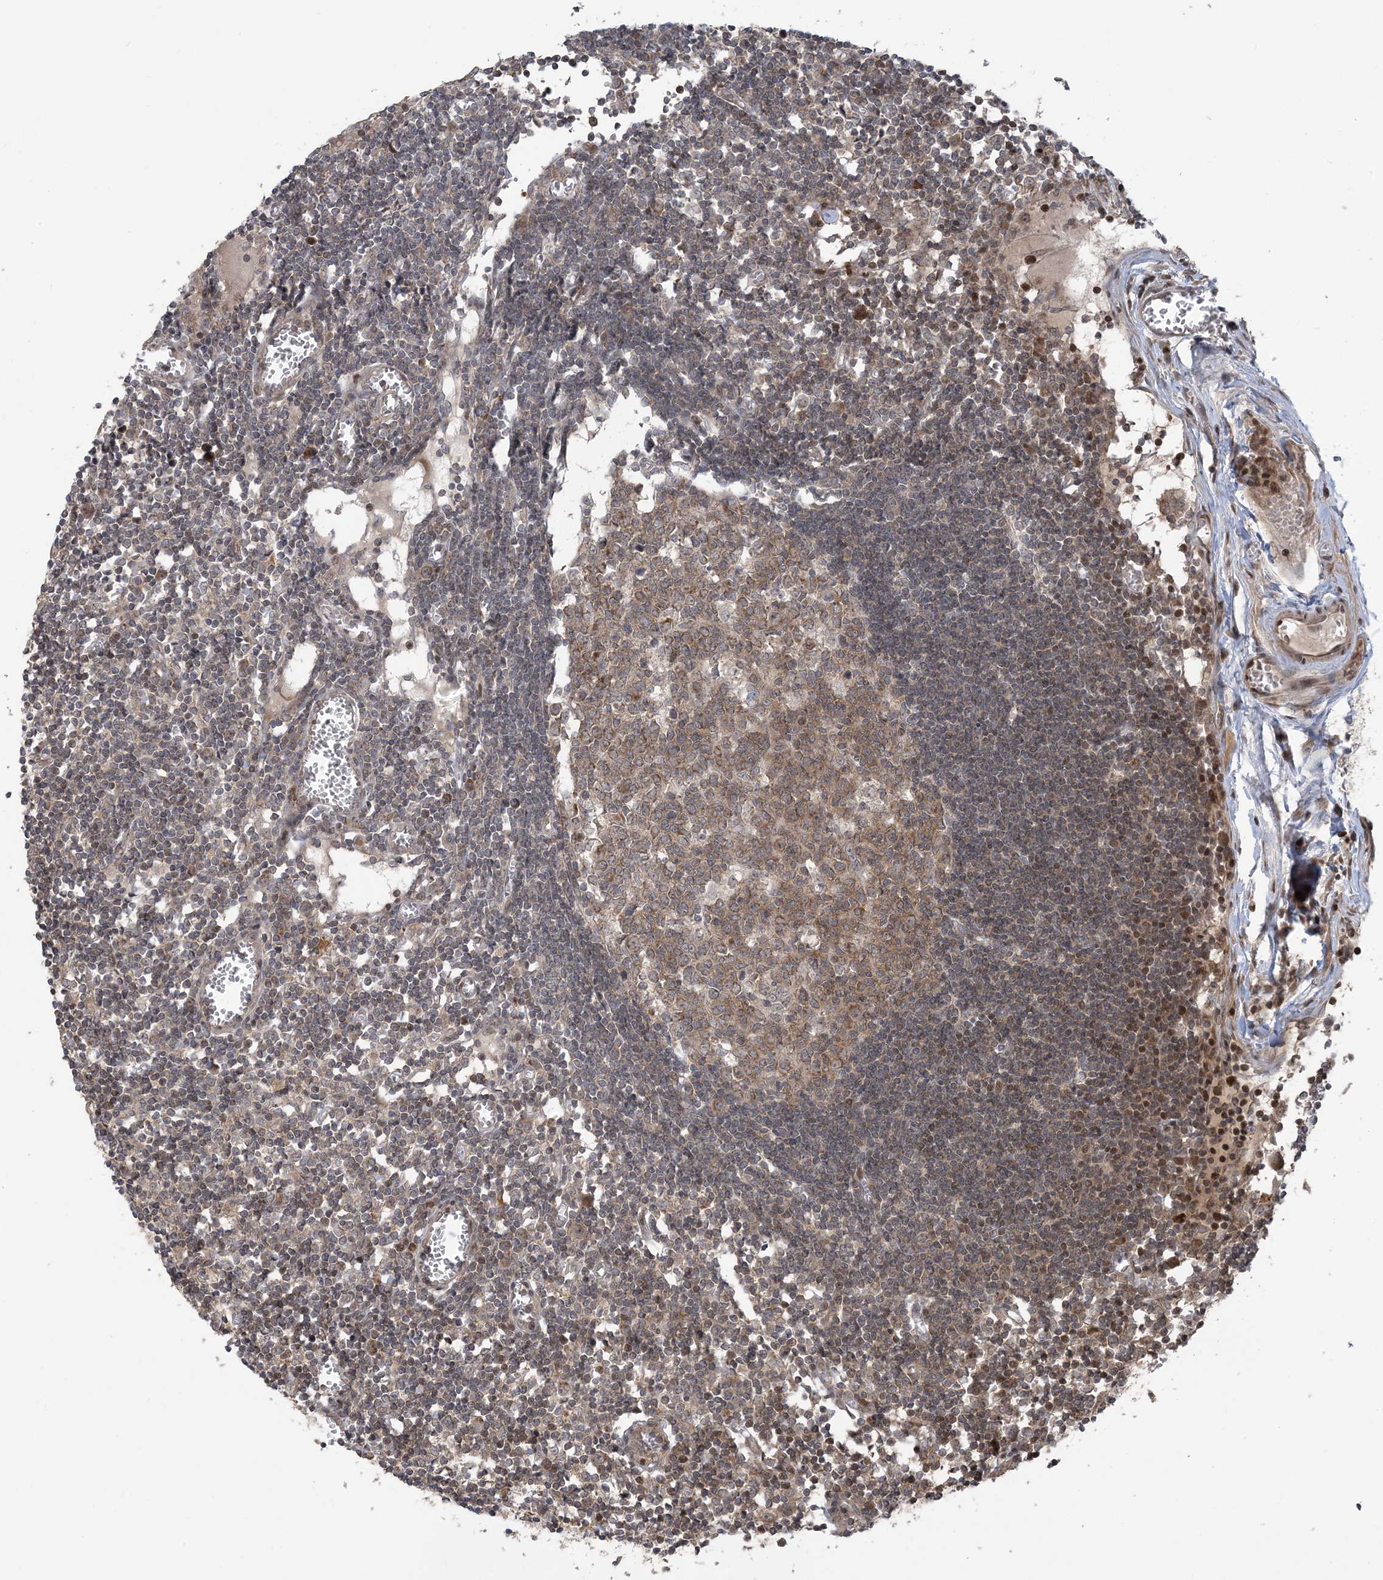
{"staining": {"intensity": "moderate", "quantity": ">75%", "location": "cytoplasmic/membranous"}, "tissue": "lymph node", "cell_type": "Germinal center cells", "image_type": "normal", "snomed": [{"axis": "morphology", "description": "Normal tissue, NOS"}, {"axis": "topography", "description": "Lymph node"}], "caption": "Brown immunohistochemical staining in benign lymph node shows moderate cytoplasmic/membranous positivity in approximately >75% of germinal center cells.", "gene": "PHLDB2", "patient": {"sex": "female", "age": 11}}